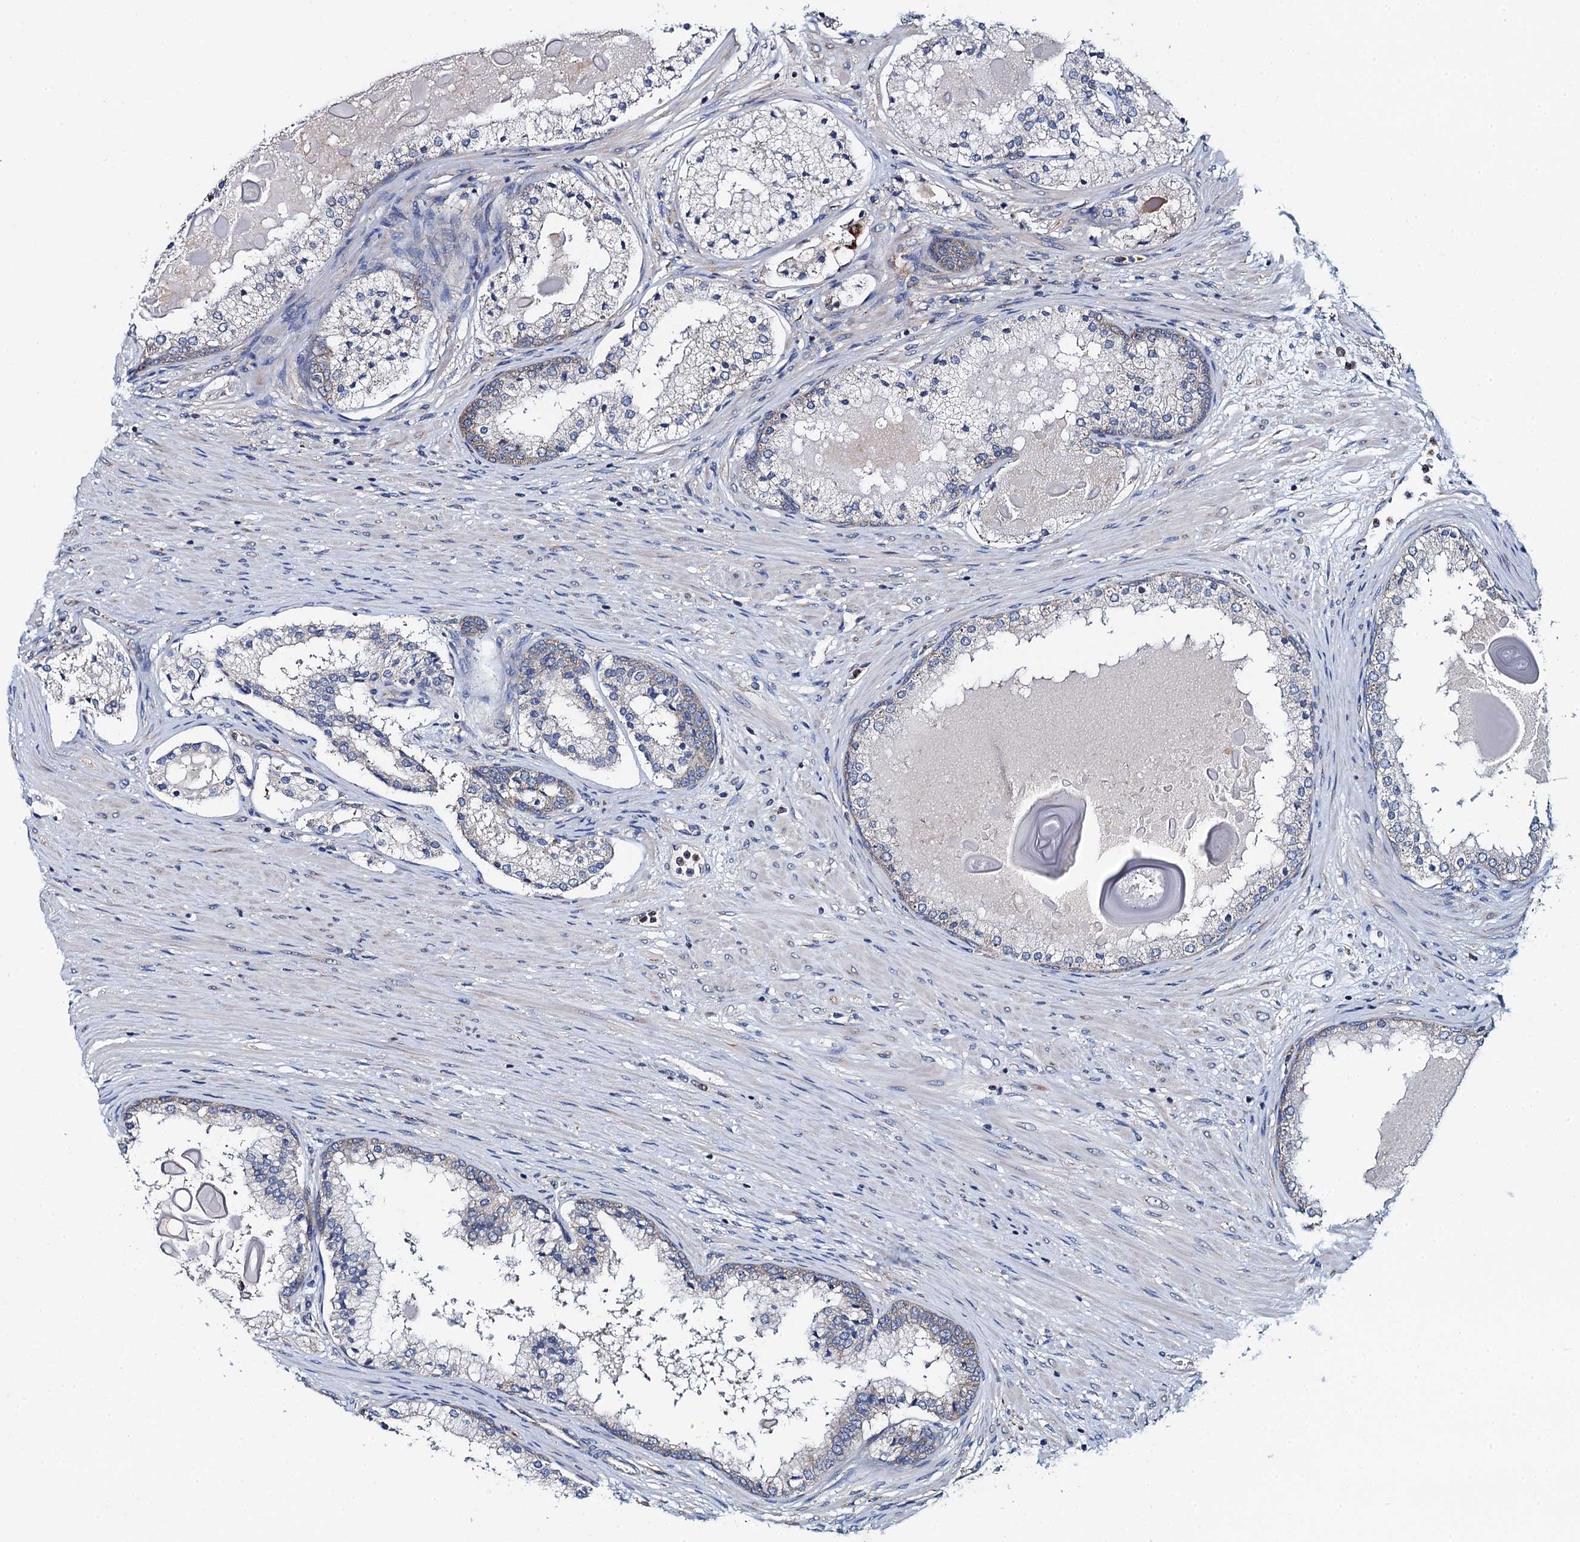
{"staining": {"intensity": "negative", "quantity": "none", "location": "none"}, "tissue": "prostate cancer", "cell_type": "Tumor cells", "image_type": "cancer", "snomed": [{"axis": "morphology", "description": "Adenocarcinoma, Low grade"}, {"axis": "topography", "description": "Prostate"}], "caption": "Tumor cells are negative for brown protein staining in prostate adenocarcinoma (low-grade).", "gene": "ADCY9", "patient": {"sex": "male", "age": 59}}